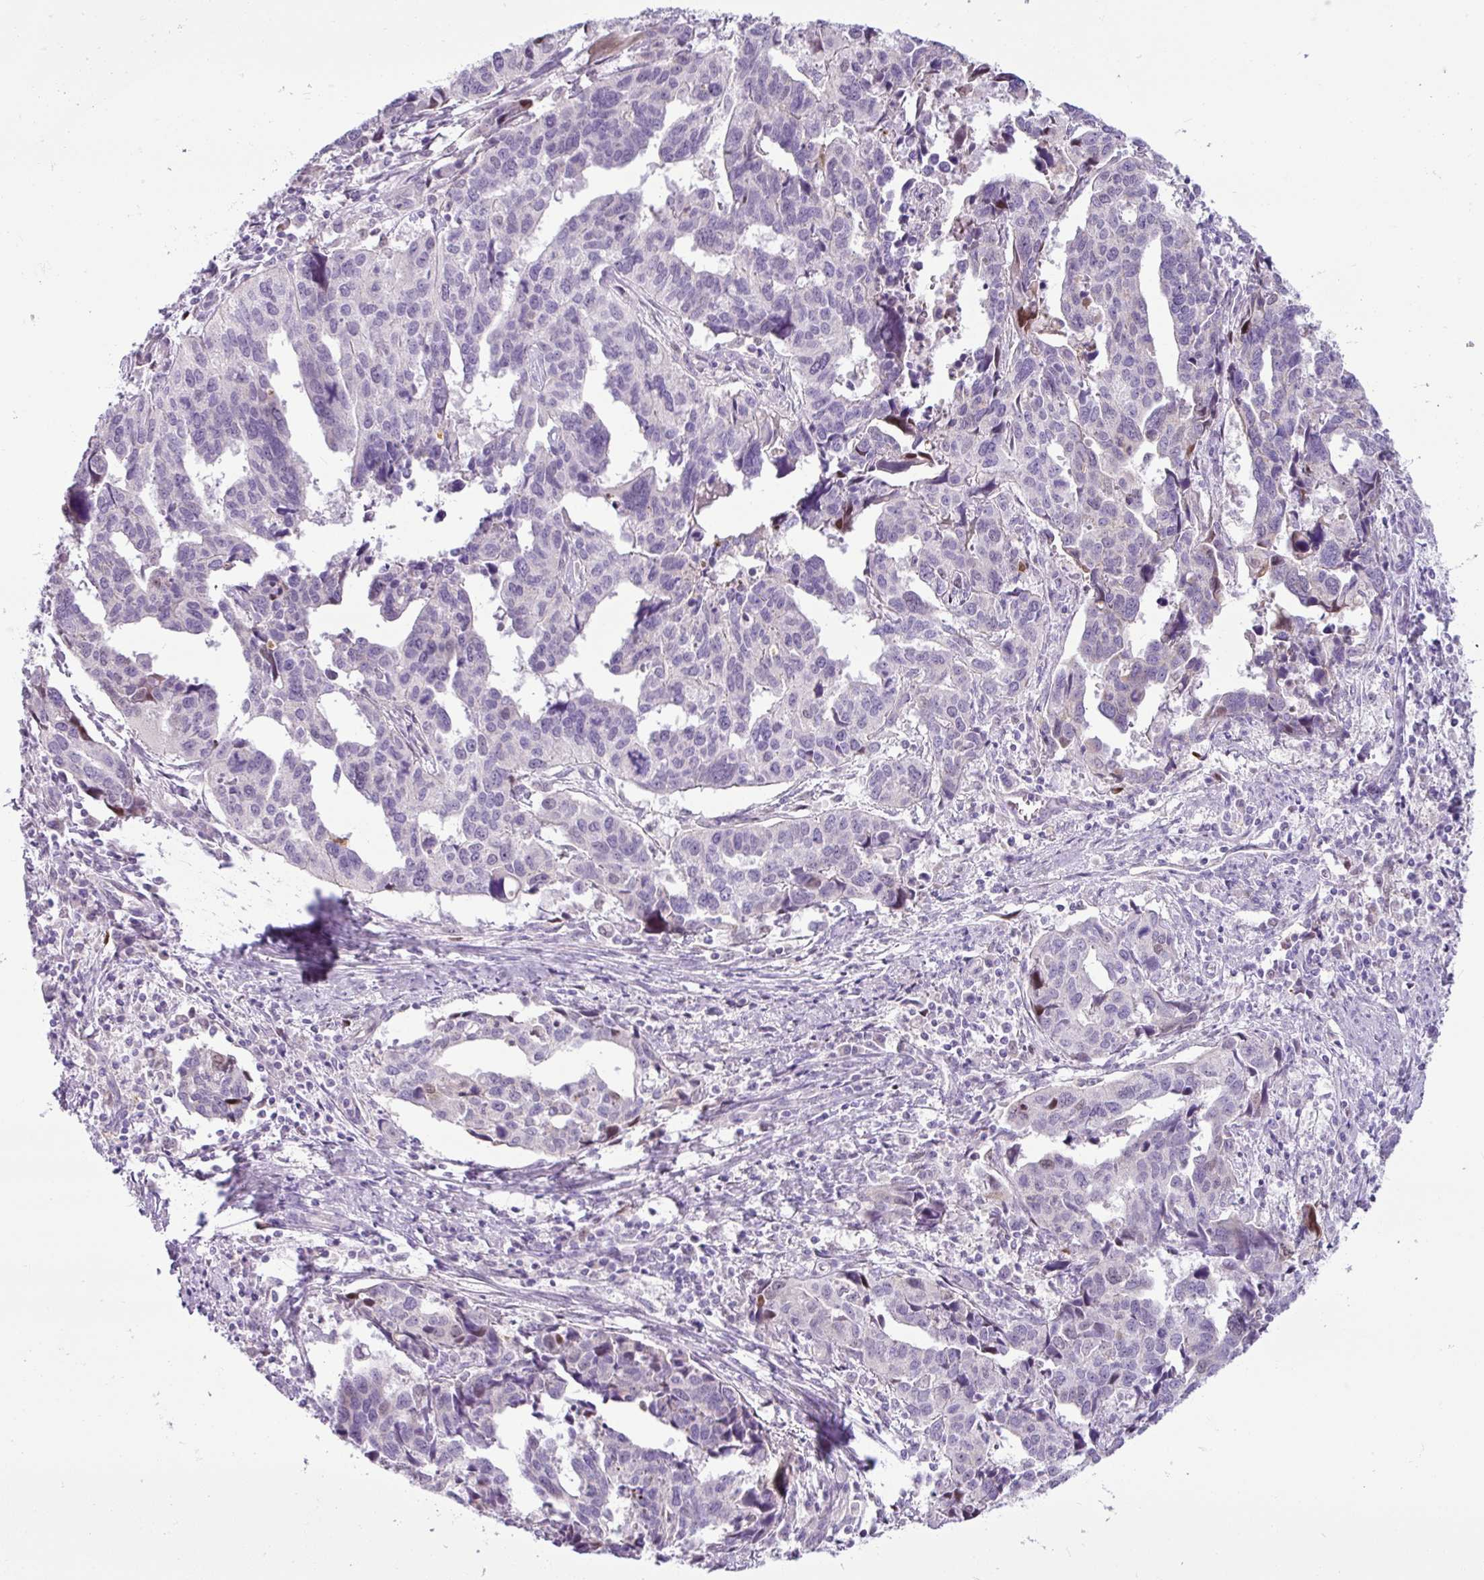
{"staining": {"intensity": "moderate", "quantity": "<25%", "location": "cytoplasmic/membranous,nuclear"}, "tissue": "endometrial cancer", "cell_type": "Tumor cells", "image_type": "cancer", "snomed": [{"axis": "morphology", "description": "Adenocarcinoma, NOS"}, {"axis": "topography", "description": "Endometrium"}], "caption": "Adenocarcinoma (endometrial) stained with a protein marker exhibits moderate staining in tumor cells.", "gene": "HMCN2", "patient": {"sex": "female", "age": 73}}